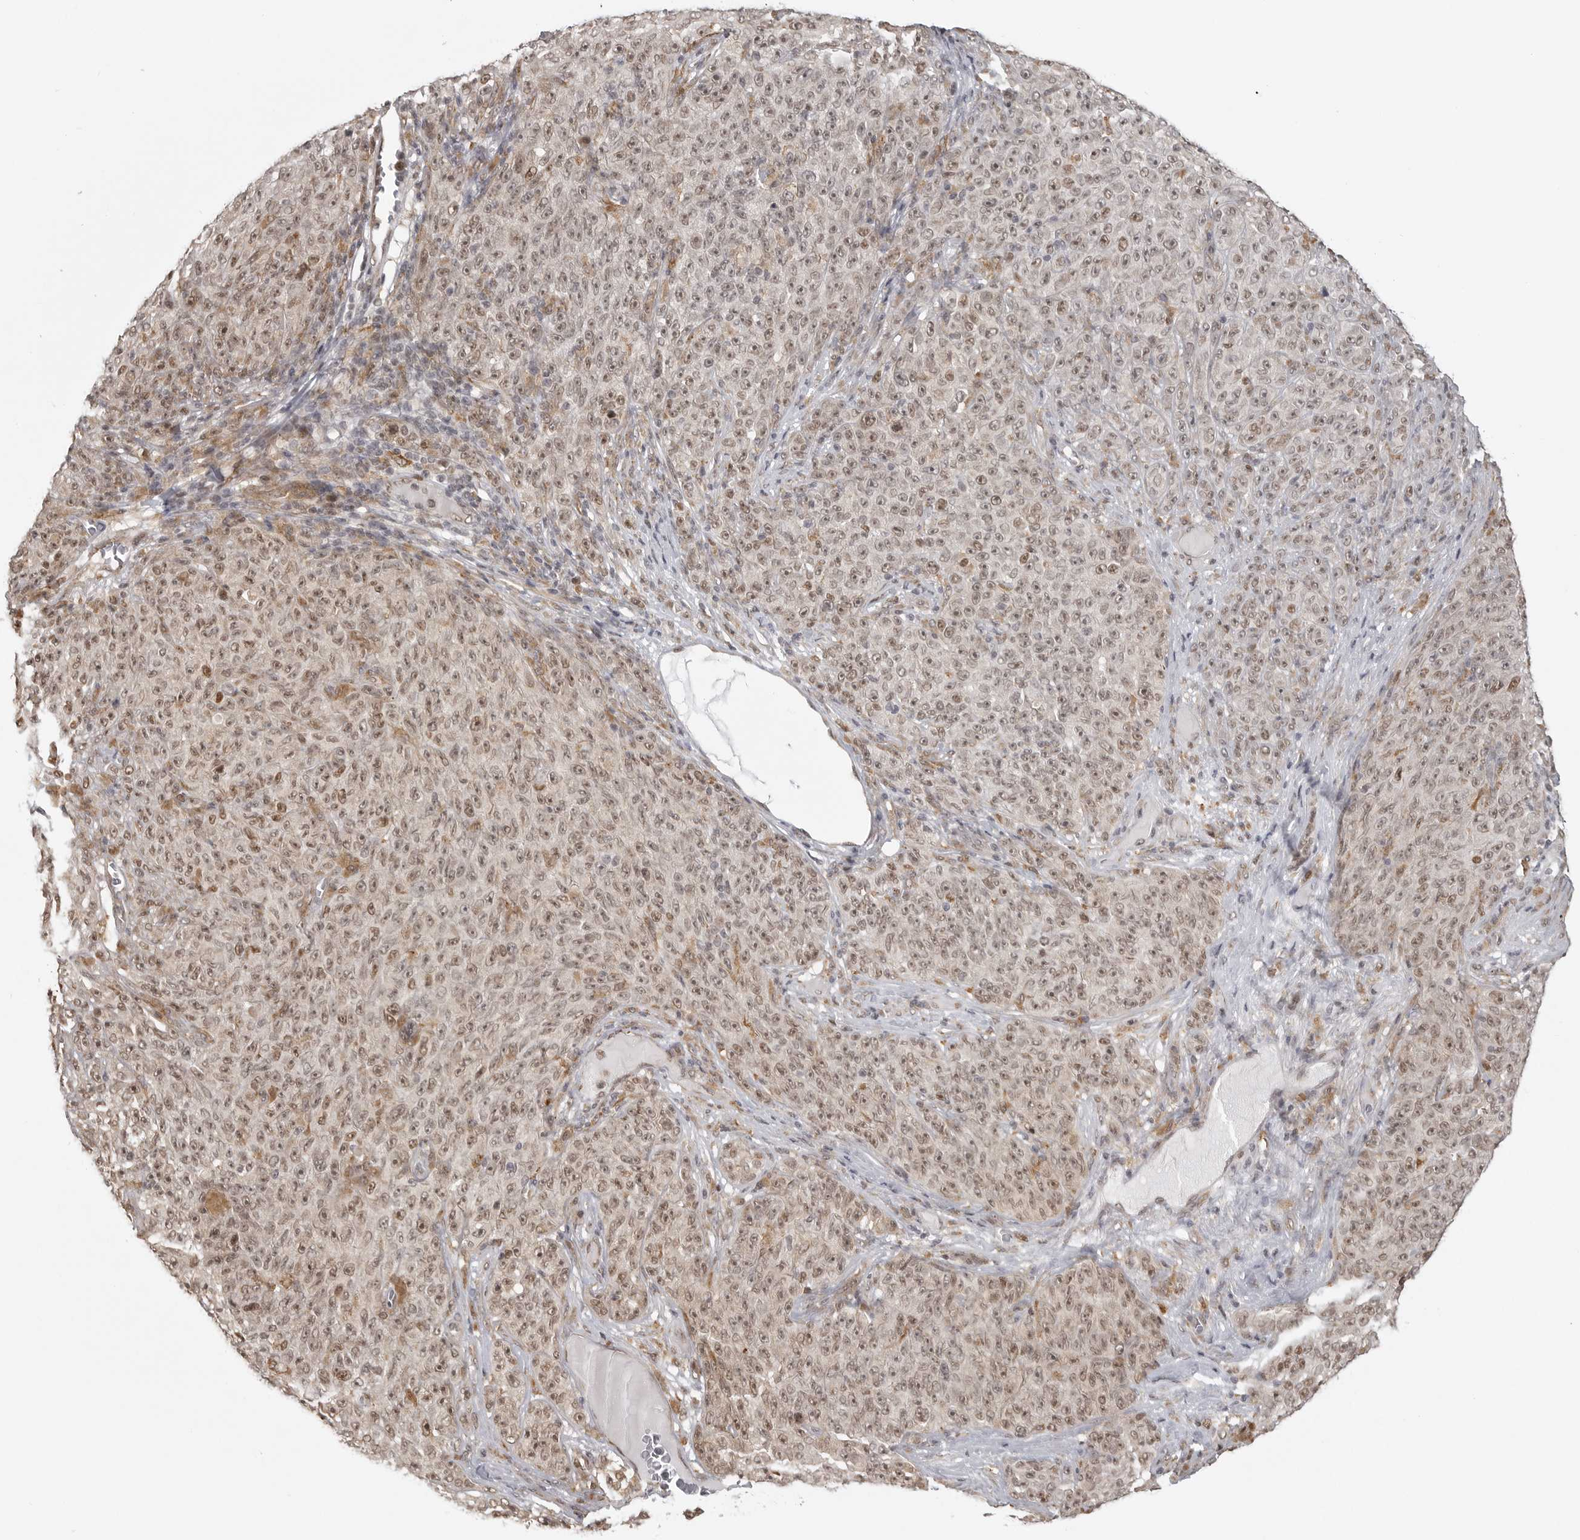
{"staining": {"intensity": "weak", "quantity": ">75%", "location": "nuclear"}, "tissue": "melanoma", "cell_type": "Tumor cells", "image_type": "cancer", "snomed": [{"axis": "morphology", "description": "Malignant melanoma, NOS"}, {"axis": "topography", "description": "Skin"}], "caption": "Weak nuclear protein expression is identified in approximately >75% of tumor cells in malignant melanoma. (Stains: DAB in brown, nuclei in blue, Microscopy: brightfield microscopy at high magnification).", "gene": "ISG20L2", "patient": {"sex": "female", "age": 82}}